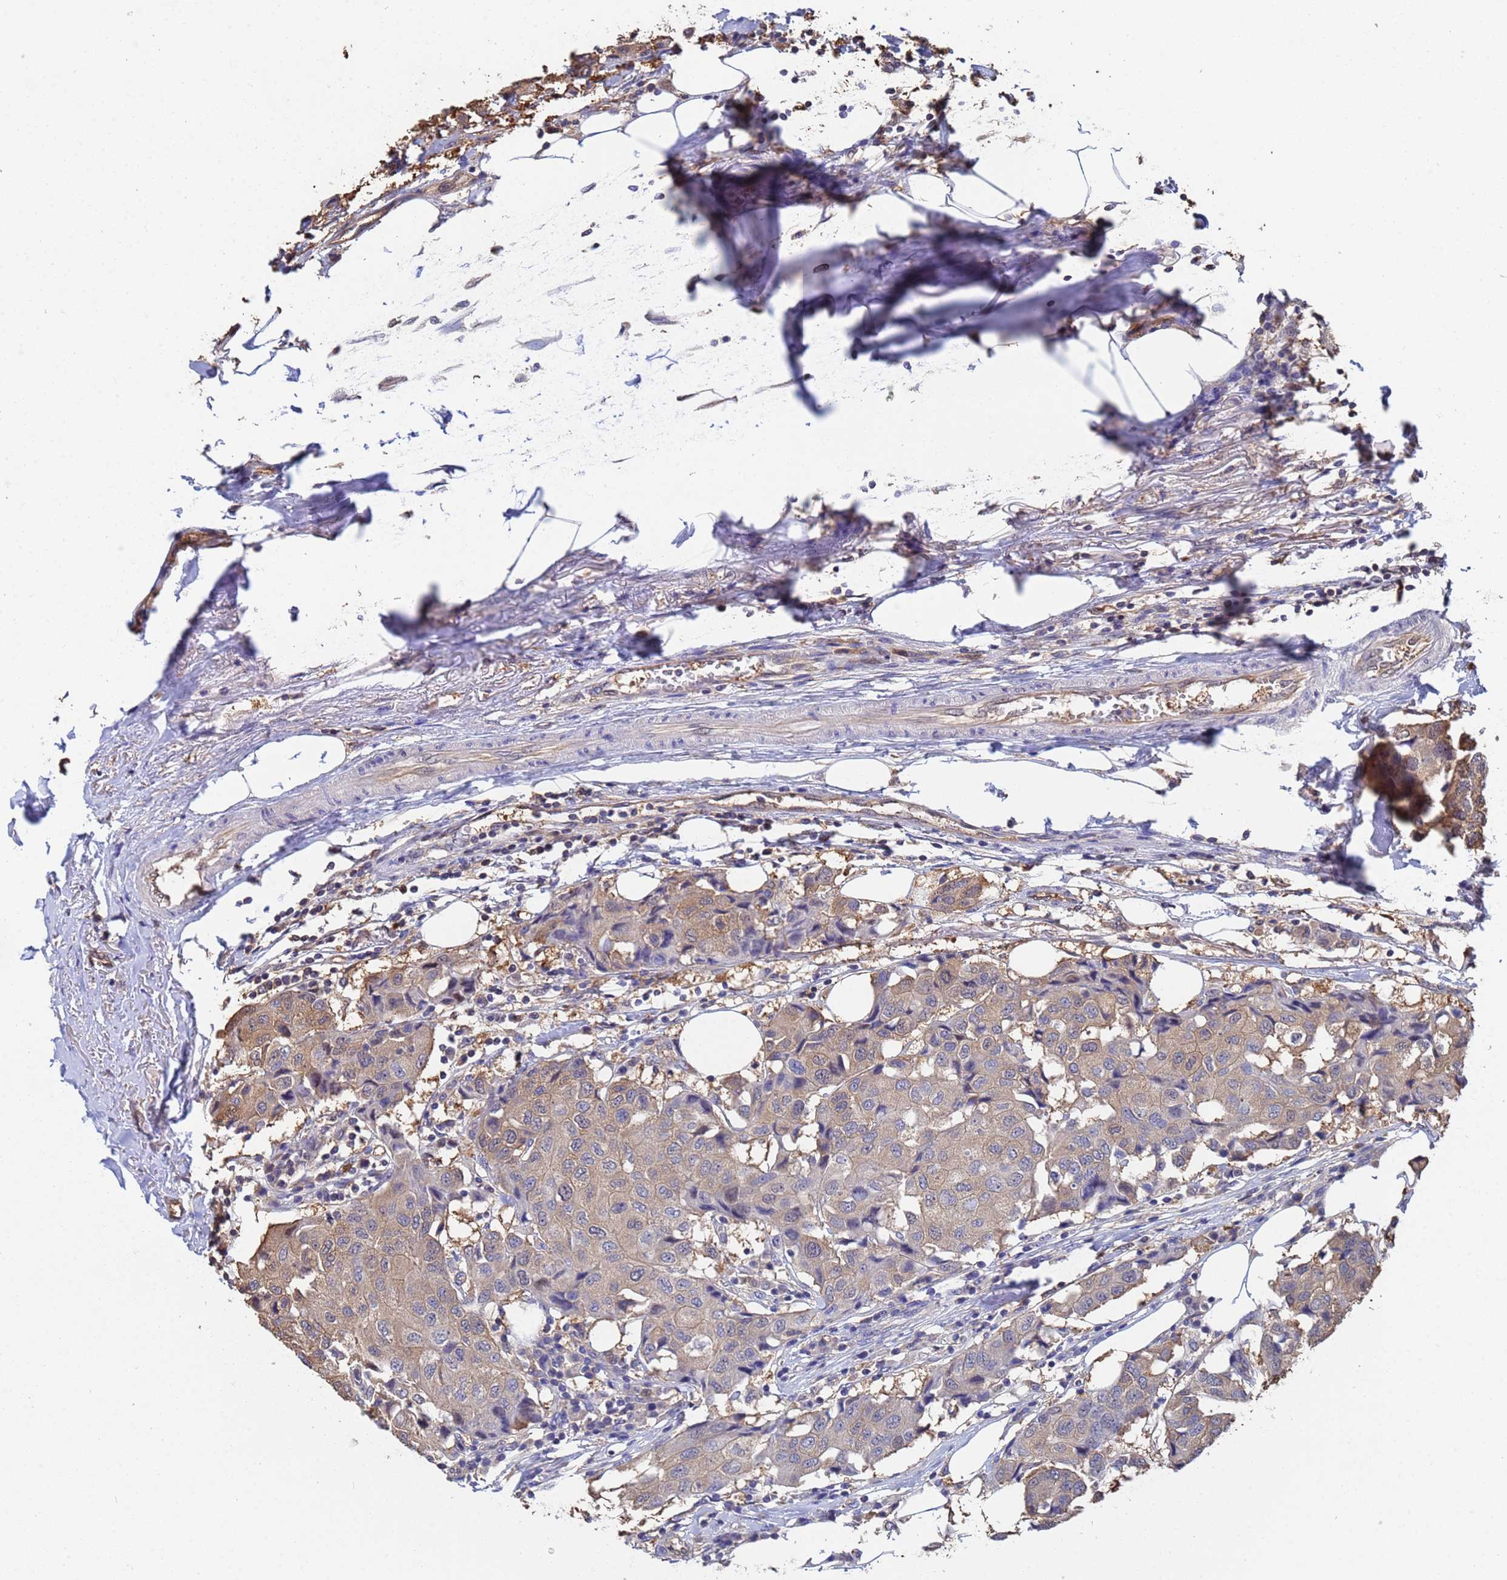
{"staining": {"intensity": "moderate", "quantity": "<25%", "location": "cytoplasmic/membranous"}, "tissue": "breast cancer", "cell_type": "Tumor cells", "image_type": "cancer", "snomed": [{"axis": "morphology", "description": "Duct carcinoma"}, {"axis": "topography", "description": "Breast"}], "caption": "About <25% of tumor cells in human breast cancer reveal moderate cytoplasmic/membranous protein staining as visualized by brown immunohistochemical staining.", "gene": "FAM25A", "patient": {"sex": "female", "age": 80}}